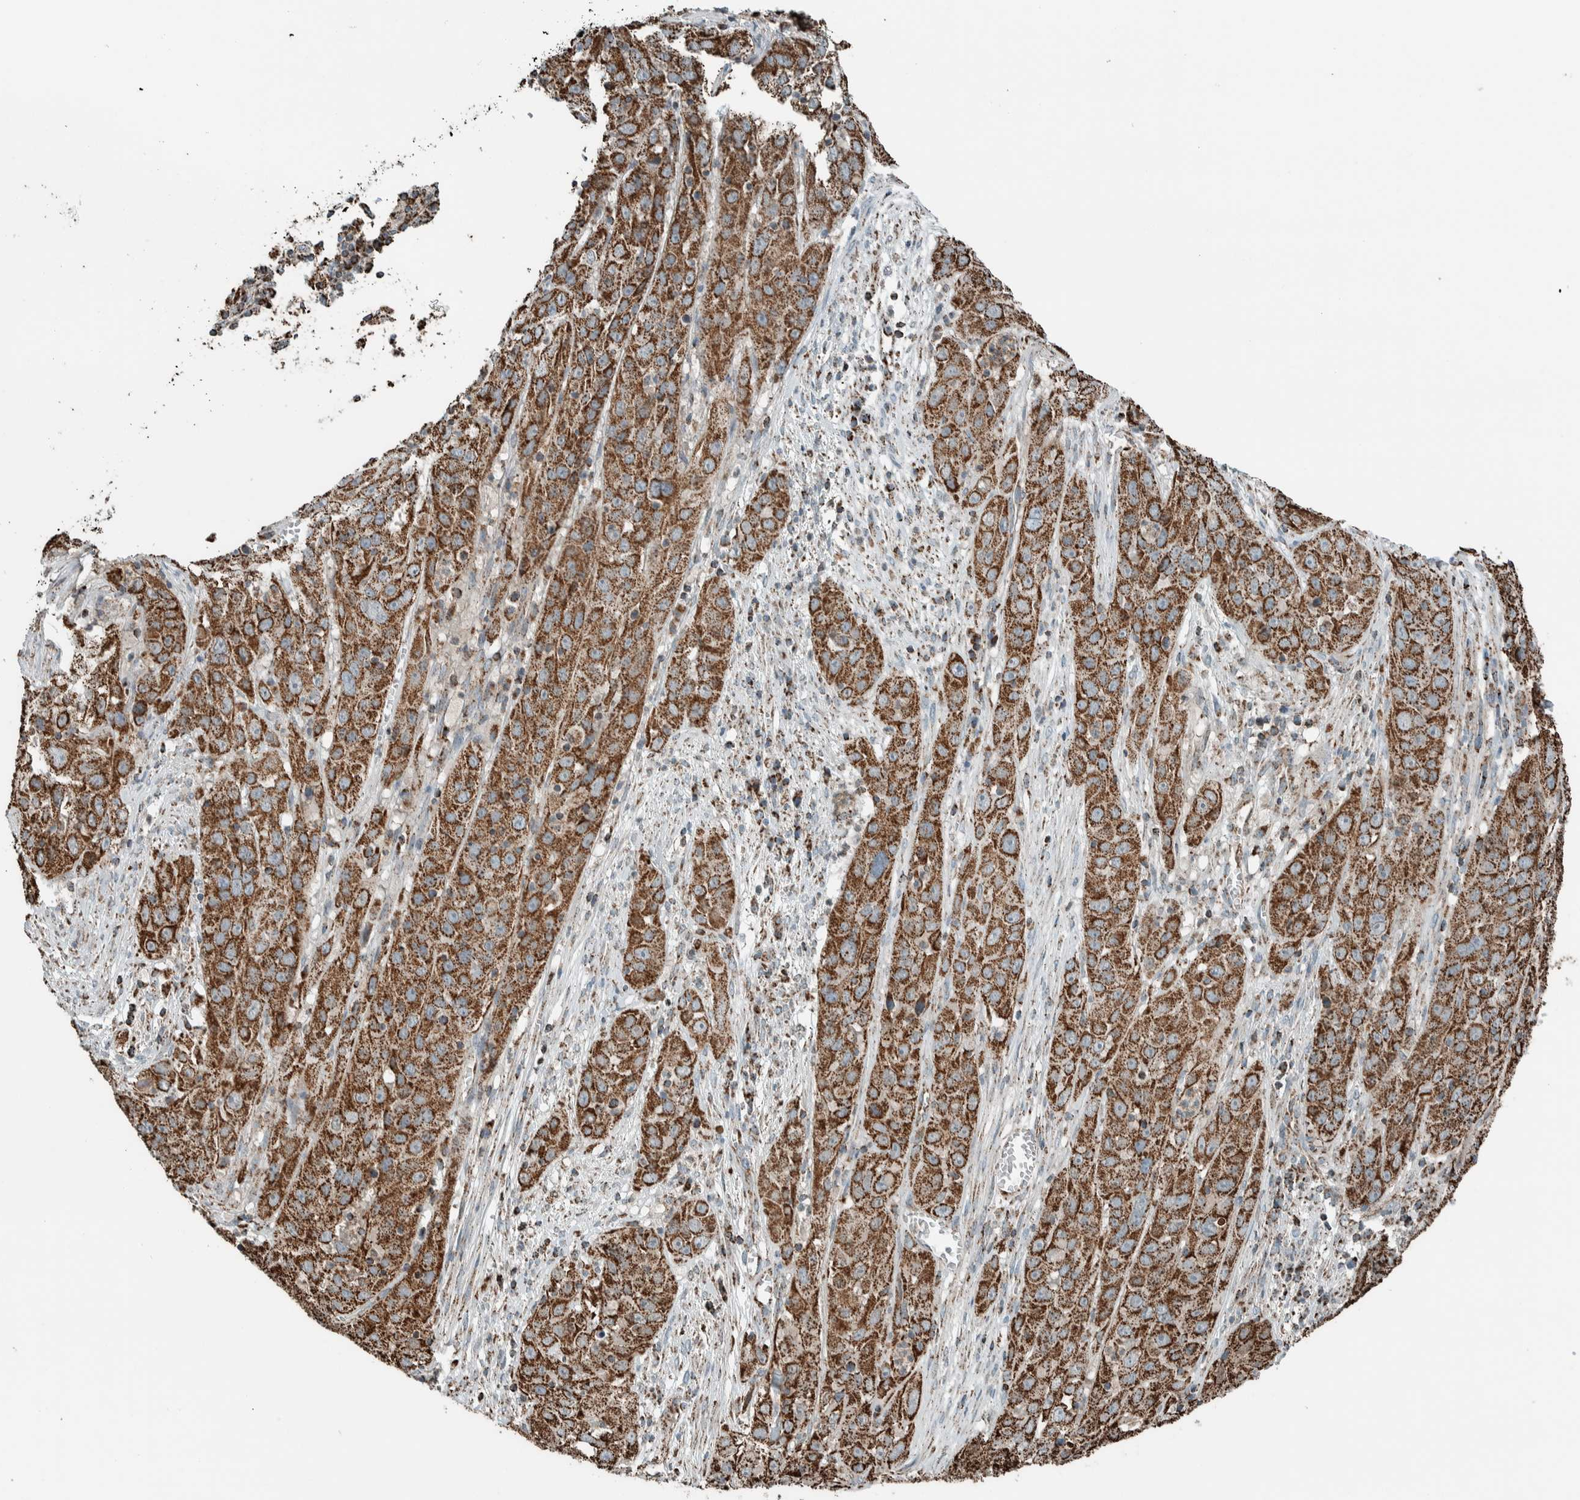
{"staining": {"intensity": "strong", "quantity": ">75%", "location": "cytoplasmic/membranous"}, "tissue": "cervical cancer", "cell_type": "Tumor cells", "image_type": "cancer", "snomed": [{"axis": "morphology", "description": "Squamous cell carcinoma, NOS"}, {"axis": "topography", "description": "Cervix"}], "caption": "Approximately >75% of tumor cells in squamous cell carcinoma (cervical) reveal strong cytoplasmic/membranous protein staining as visualized by brown immunohistochemical staining.", "gene": "ZNF454", "patient": {"sex": "female", "age": 32}}